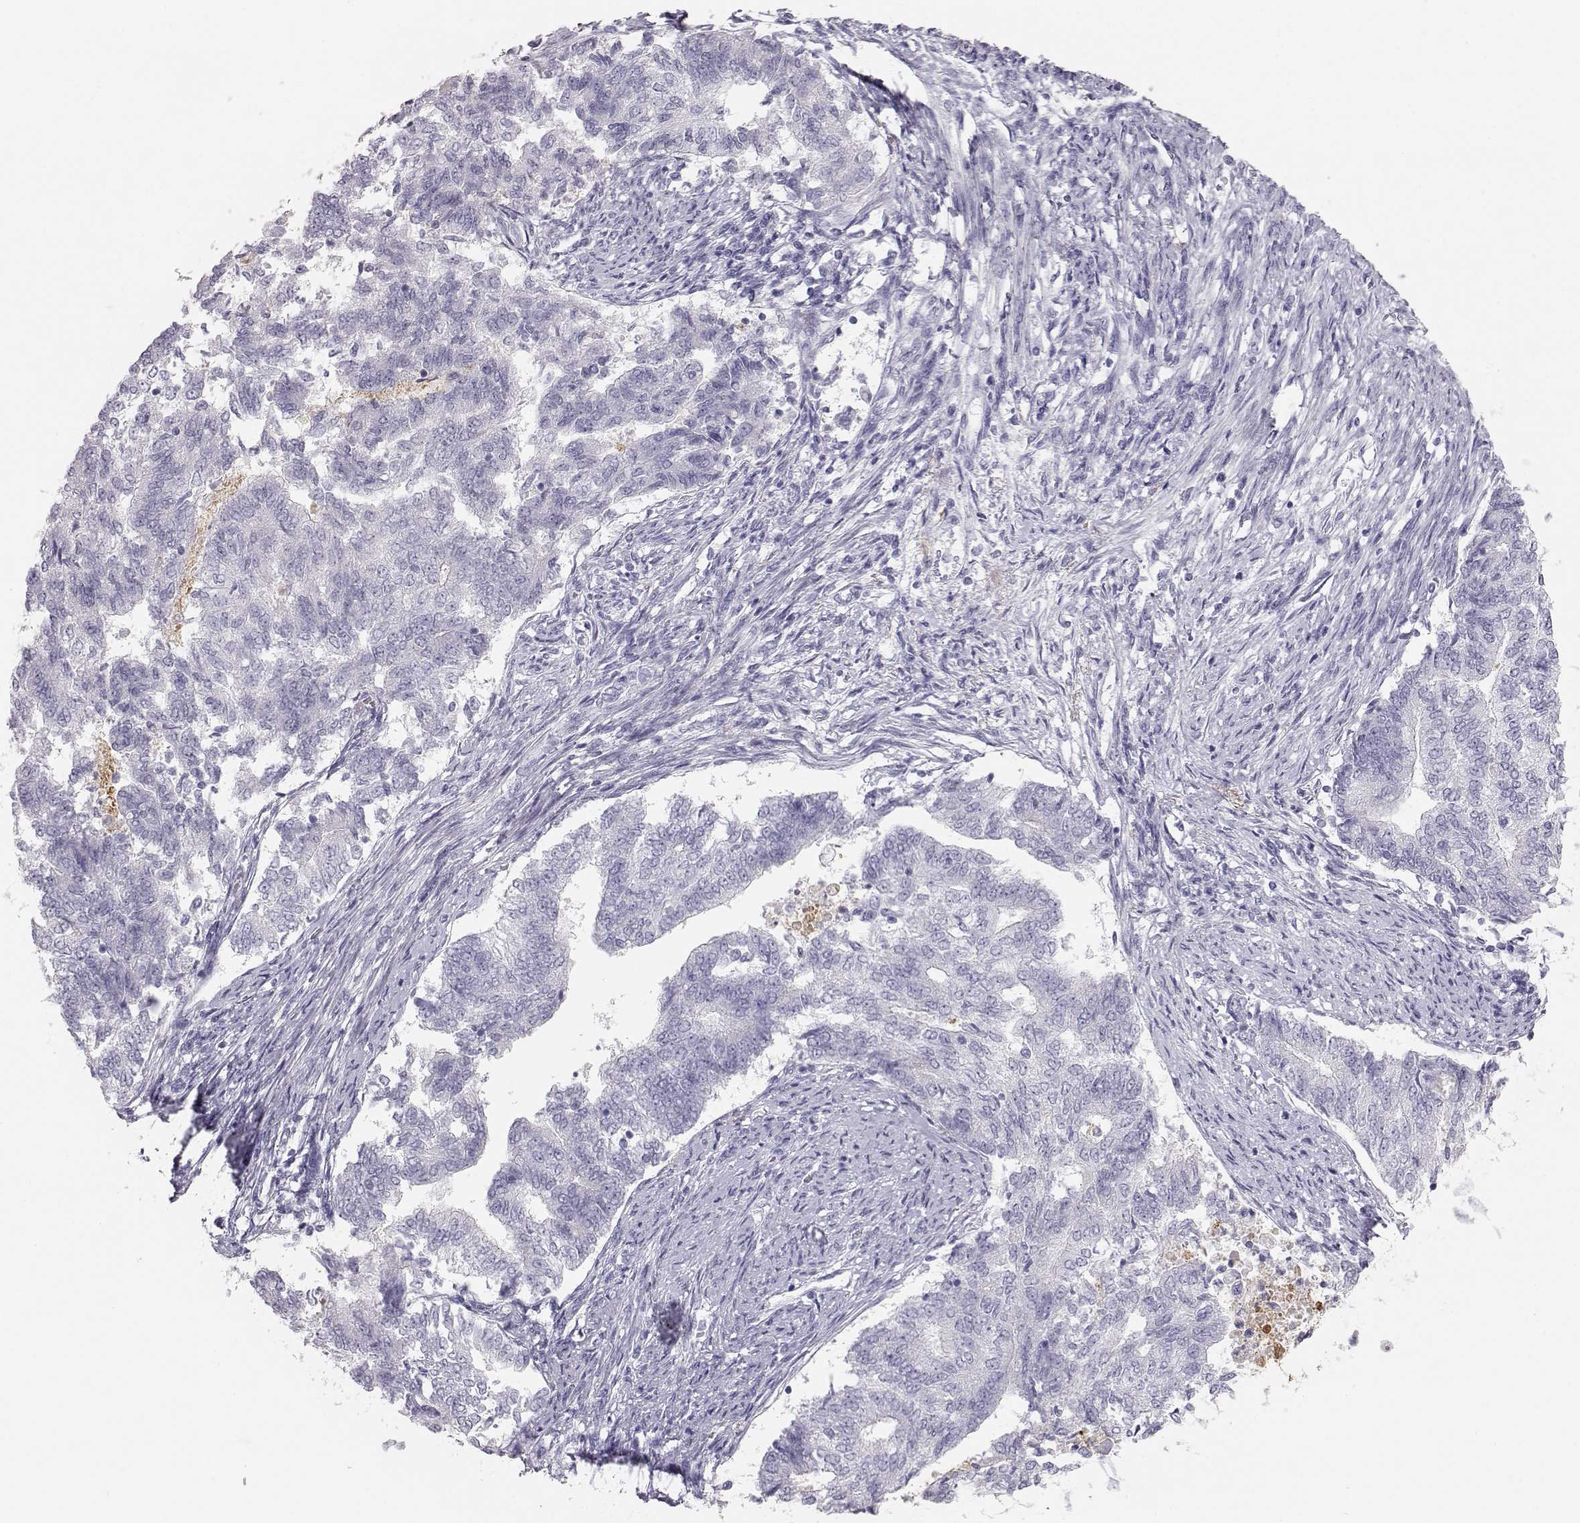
{"staining": {"intensity": "negative", "quantity": "none", "location": "none"}, "tissue": "endometrial cancer", "cell_type": "Tumor cells", "image_type": "cancer", "snomed": [{"axis": "morphology", "description": "Adenocarcinoma, NOS"}, {"axis": "topography", "description": "Endometrium"}], "caption": "An immunohistochemistry (IHC) micrograph of adenocarcinoma (endometrial) is shown. There is no staining in tumor cells of adenocarcinoma (endometrial).", "gene": "KRTAP16-1", "patient": {"sex": "female", "age": 65}}